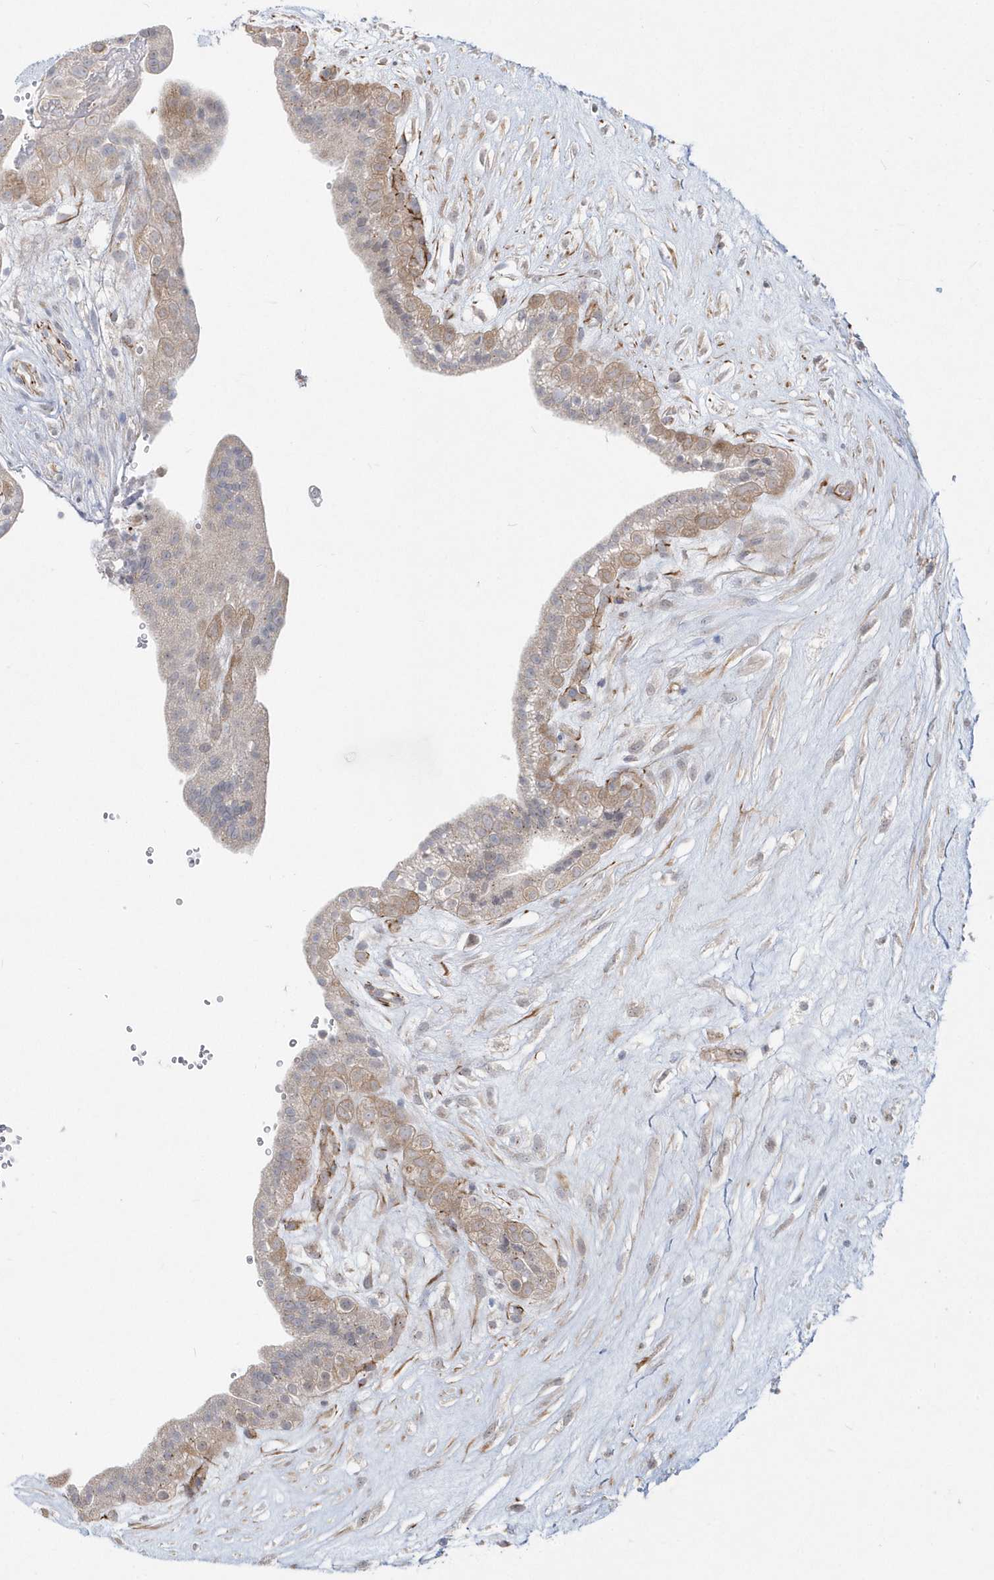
{"staining": {"intensity": "weak", "quantity": ">75%", "location": "cytoplasmic/membranous,nuclear"}, "tissue": "placenta", "cell_type": "Decidual cells", "image_type": "normal", "snomed": [{"axis": "morphology", "description": "Normal tissue, NOS"}, {"axis": "topography", "description": "Placenta"}], "caption": "The immunohistochemical stain shows weak cytoplasmic/membranous,nuclear expression in decidual cells of normal placenta.", "gene": "DHX57", "patient": {"sex": "female", "age": 18}}